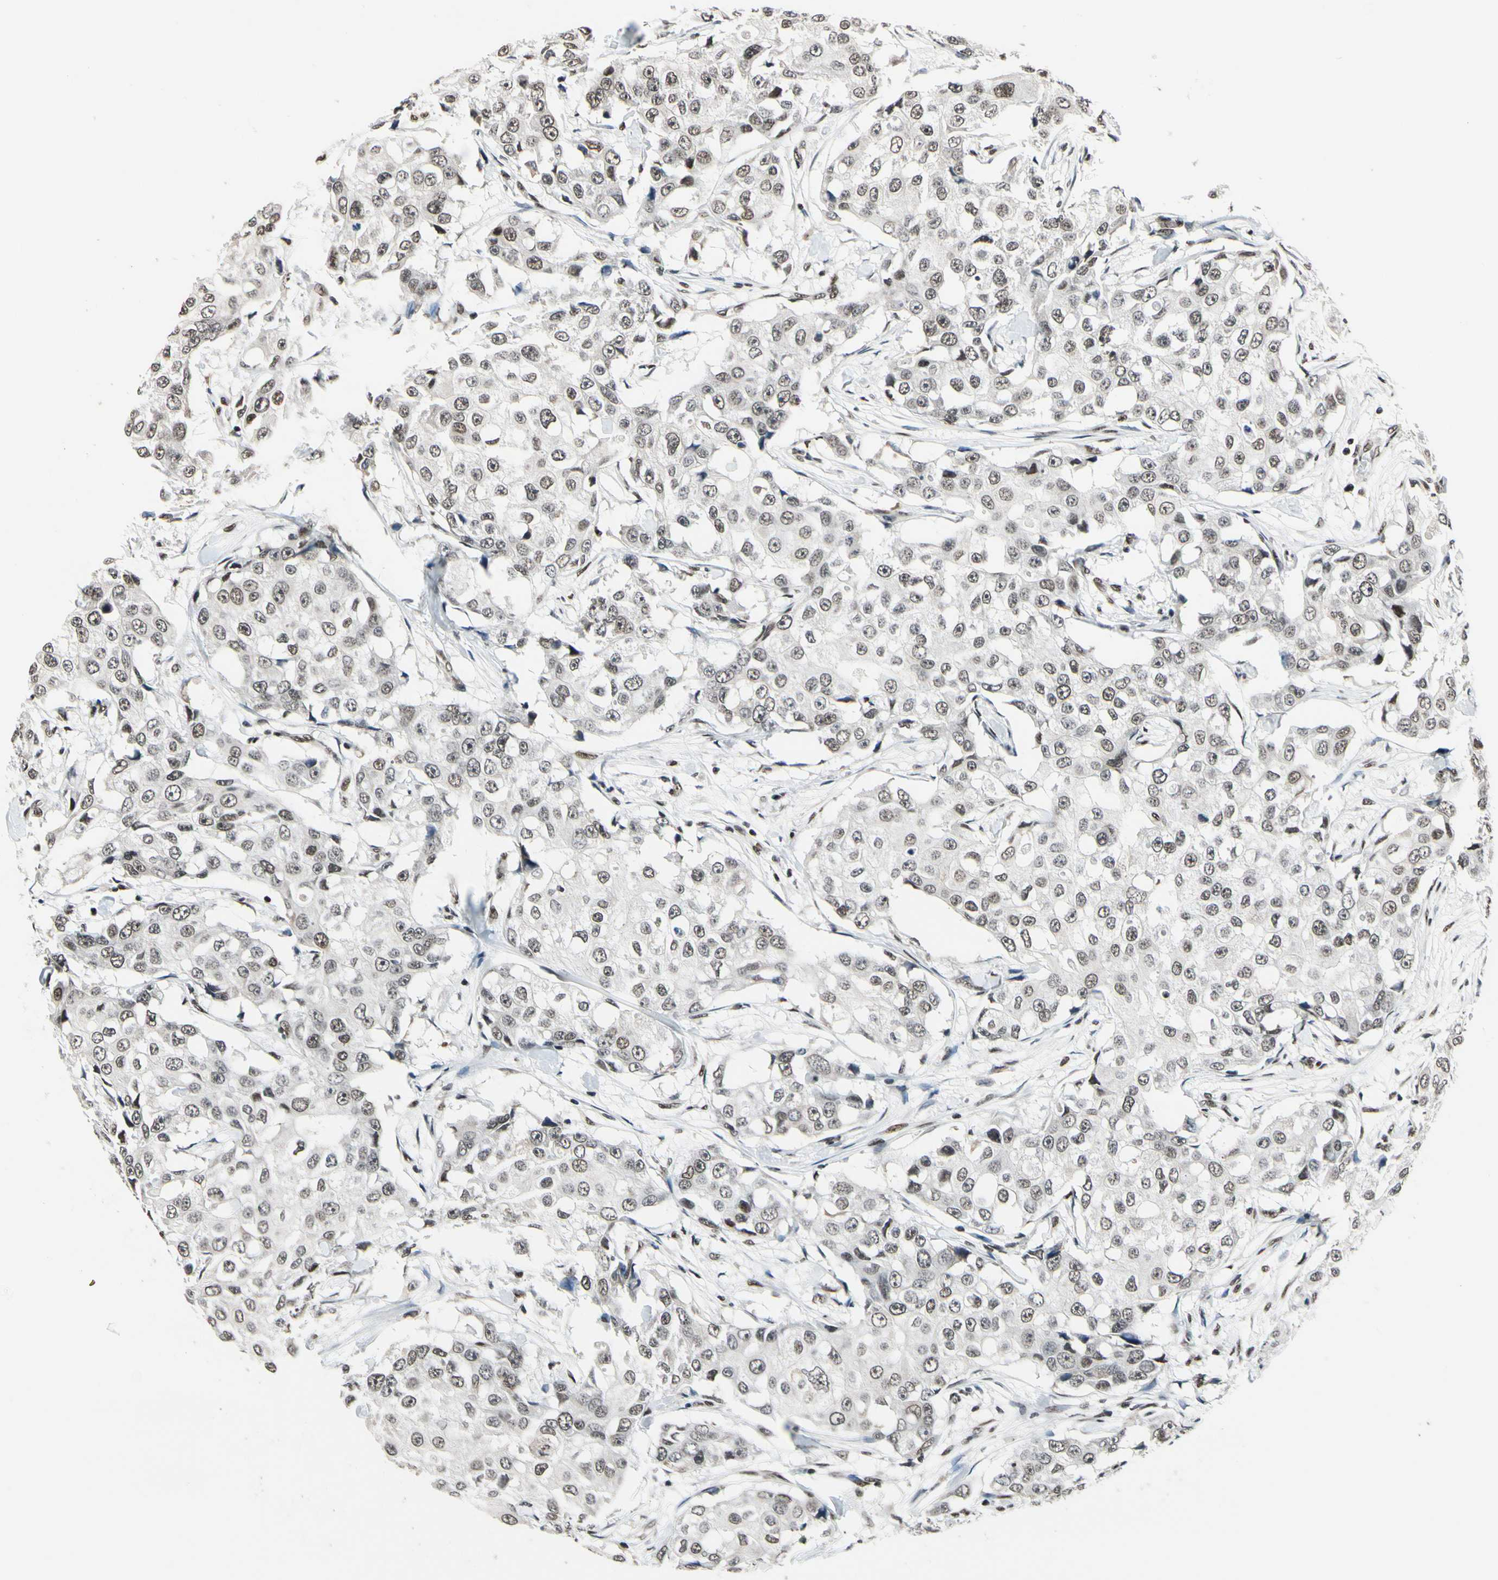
{"staining": {"intensity": "weak", "quantity": ">75%", "location": "nuclear"}, "tissue": "breast cancer", "cell_type": "Tumor cells", "image_type": "cancer", "snomed": [{"axis": "morphology", "description": "Duct carcinoma"}, {"axis": "topography", "description": "Breast"}], "caption": "Breast cancer (infiltrating ductal carcinoma) stained with DAB (3,3'-diaminobenzidine) IHC exhibits low levels of weak nuclear positivity in about >75% of tumor cells. (IHC, brightfield microscopy, high magnification).", "gene": "RECQL", "patient": {"sex": "female", "age": 27}}